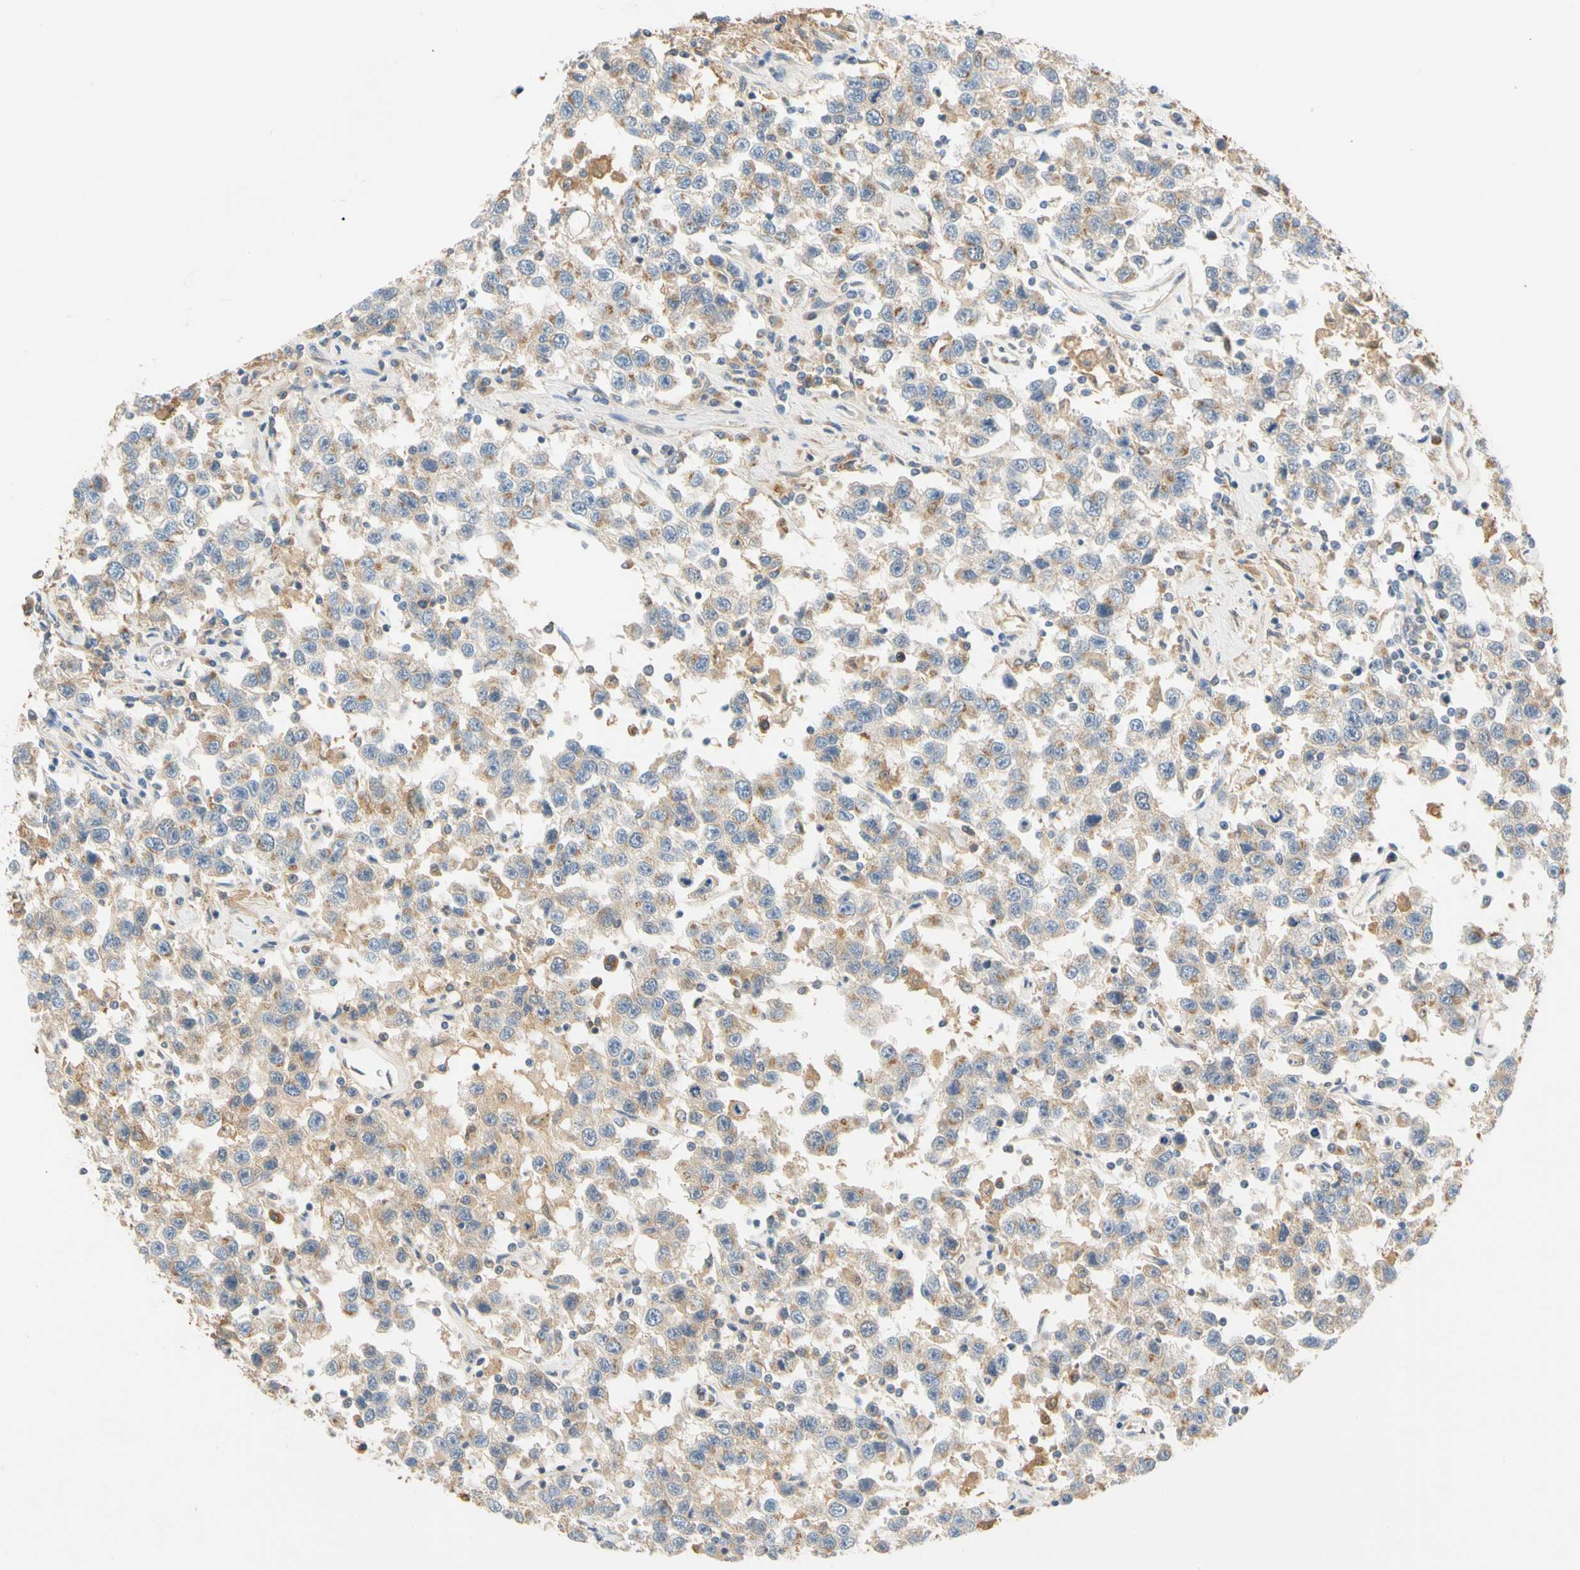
{"staining": {"intensity": "weak", "quantity": "25%-75%", "location": "cytoplasmic/membranous"}, "tissue": "testis cancer", "cell_type": "Tumor cells", "image_type": "cancer", "snomed": [{"axis": "morphology", "description": "Seminoma, NOS"}, {"axis": "topography", "description": "Testis"}], "caption": "This micrograph exhibits immunohistochemistry staining of human testis seminoma, with low weak cytoplasmic/membranous expression in approximately 25%-75% of tumor cells.", "gene": "GPSM2", "patient": {"sex": "male", "age": 41}}